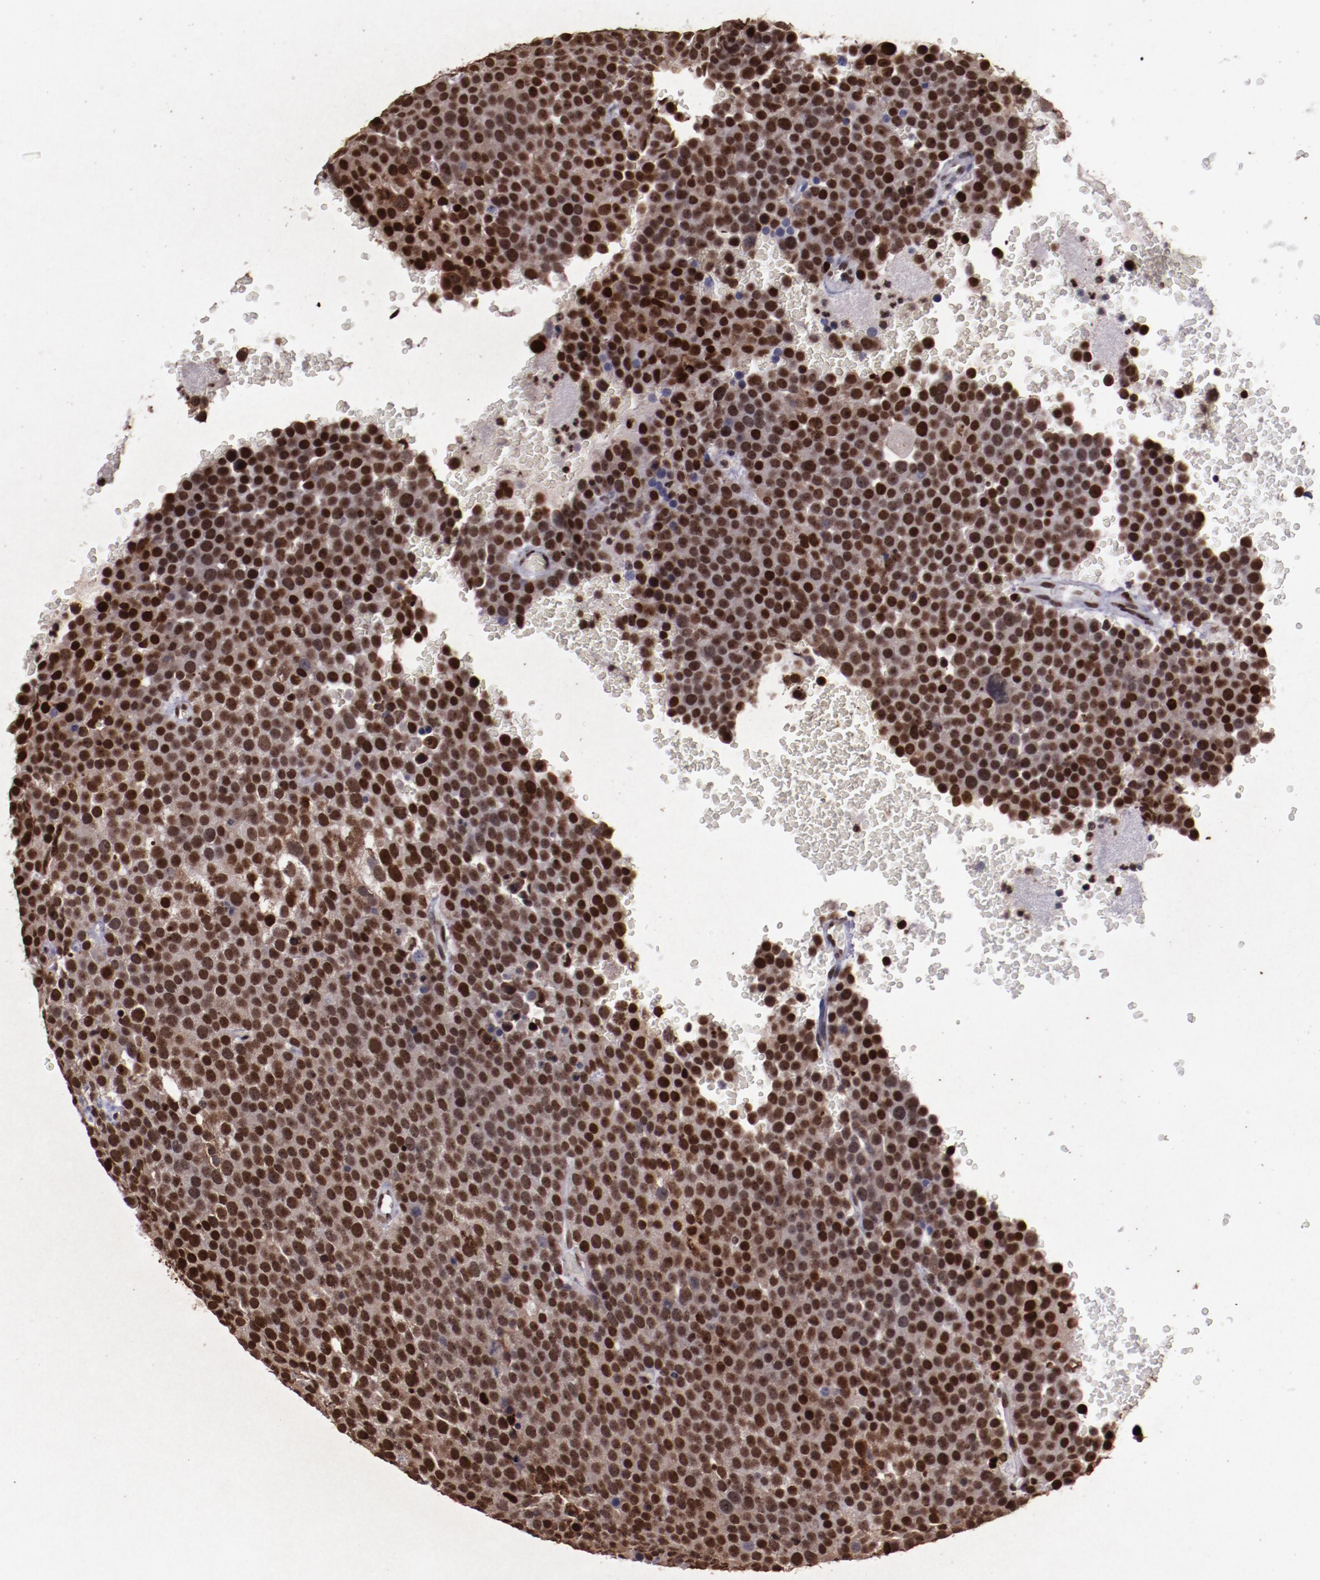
{"staining": {"intensity": "strong", "quantity": ">75%", "location": "nuclear"}, "tissue": "testis cancer", "cell_type": "Tumor cells", "image_type": "cancer", "snomed": [{"axis": "morphology", "description": "Seminoma, NOS"}, {"axis": "topography", "description": "Testis"}], "caption": "Testis cancer tissue displays strong nuclear staining in approximately >75% of tumor cells The staining was performed using DAB to visualize the protein expression in brown, while the nuclei were stained in blue with hematoxylin (Magnification: 20x).", "gene": "APEX1", "patient": {"sex": "male", "age": 71}}